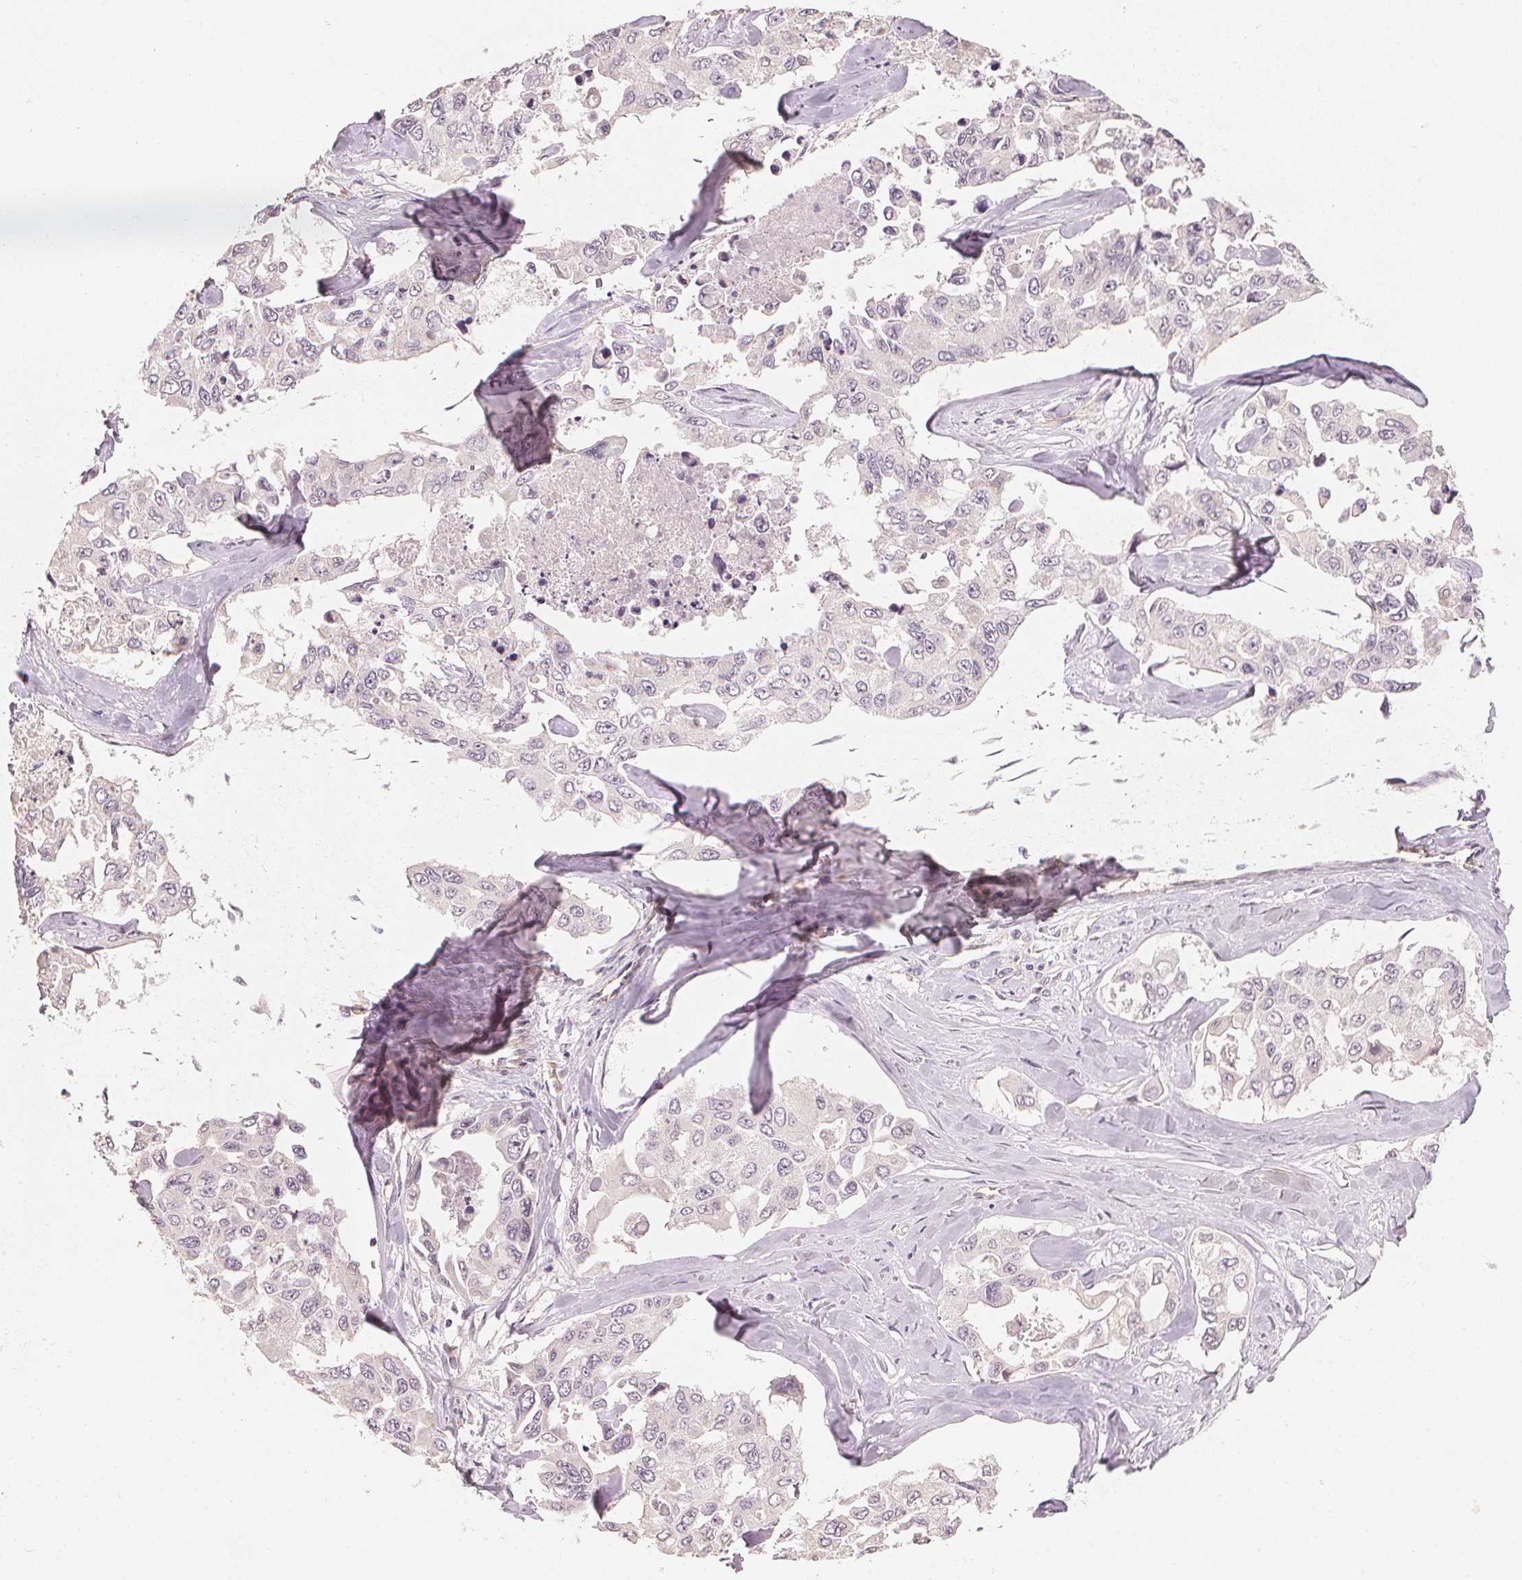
{"staining": {"intensity": "negative", "quantity": "none", "location": "none"}, "tissue": "lung cancer", "cell_type": "Tumor cells", "image_type": "cancer", "snomed": [{"axis": "morphology", "description": "Adenocarcinoma, NOS"}, {"axis": "topography", "description": "Lung"}], "caption": "Immunohistochemistry (IHC) of human adenocarcinoma (lung) exhibits no positivity in tumor cells.", "gene": "CIB1", "patient": {"sex": "male", "age": 64}}